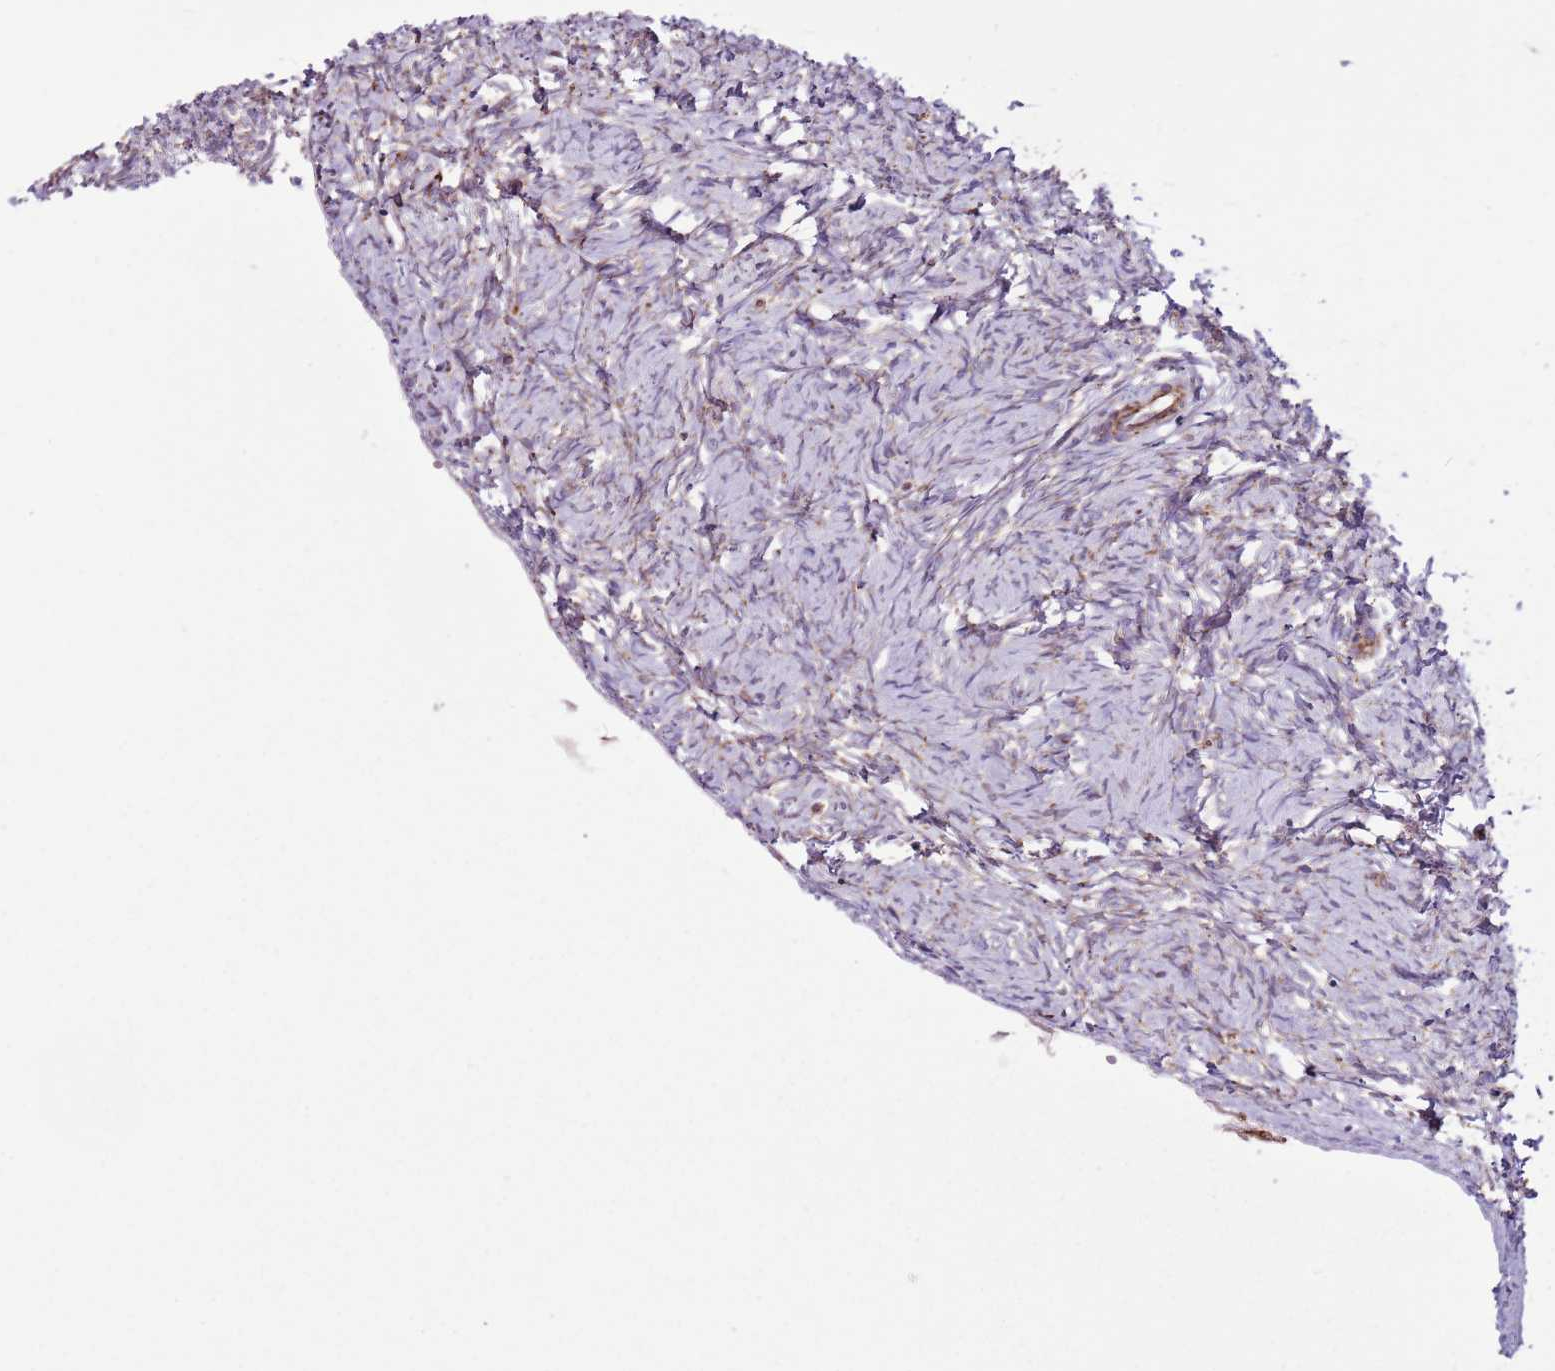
{"staining": {"intensity": "negative", "quantity": "none", "location": "none"}, "tissue": "ovary", "cell_type": "Ovarian stroma cells", "image_type": "normal", "snomed": [{"axis": "morphology", "description": "Normal tissue, NOS"}, {"axis": "topography", "description": "Ovary"}], "caption": "IHC of benign human ovary demonstrates no staining in ovarian stroma cells. Nuclei are stained in blue.", "gene": "HECTD4", "patient": {"sex": "female", "age": 51}}